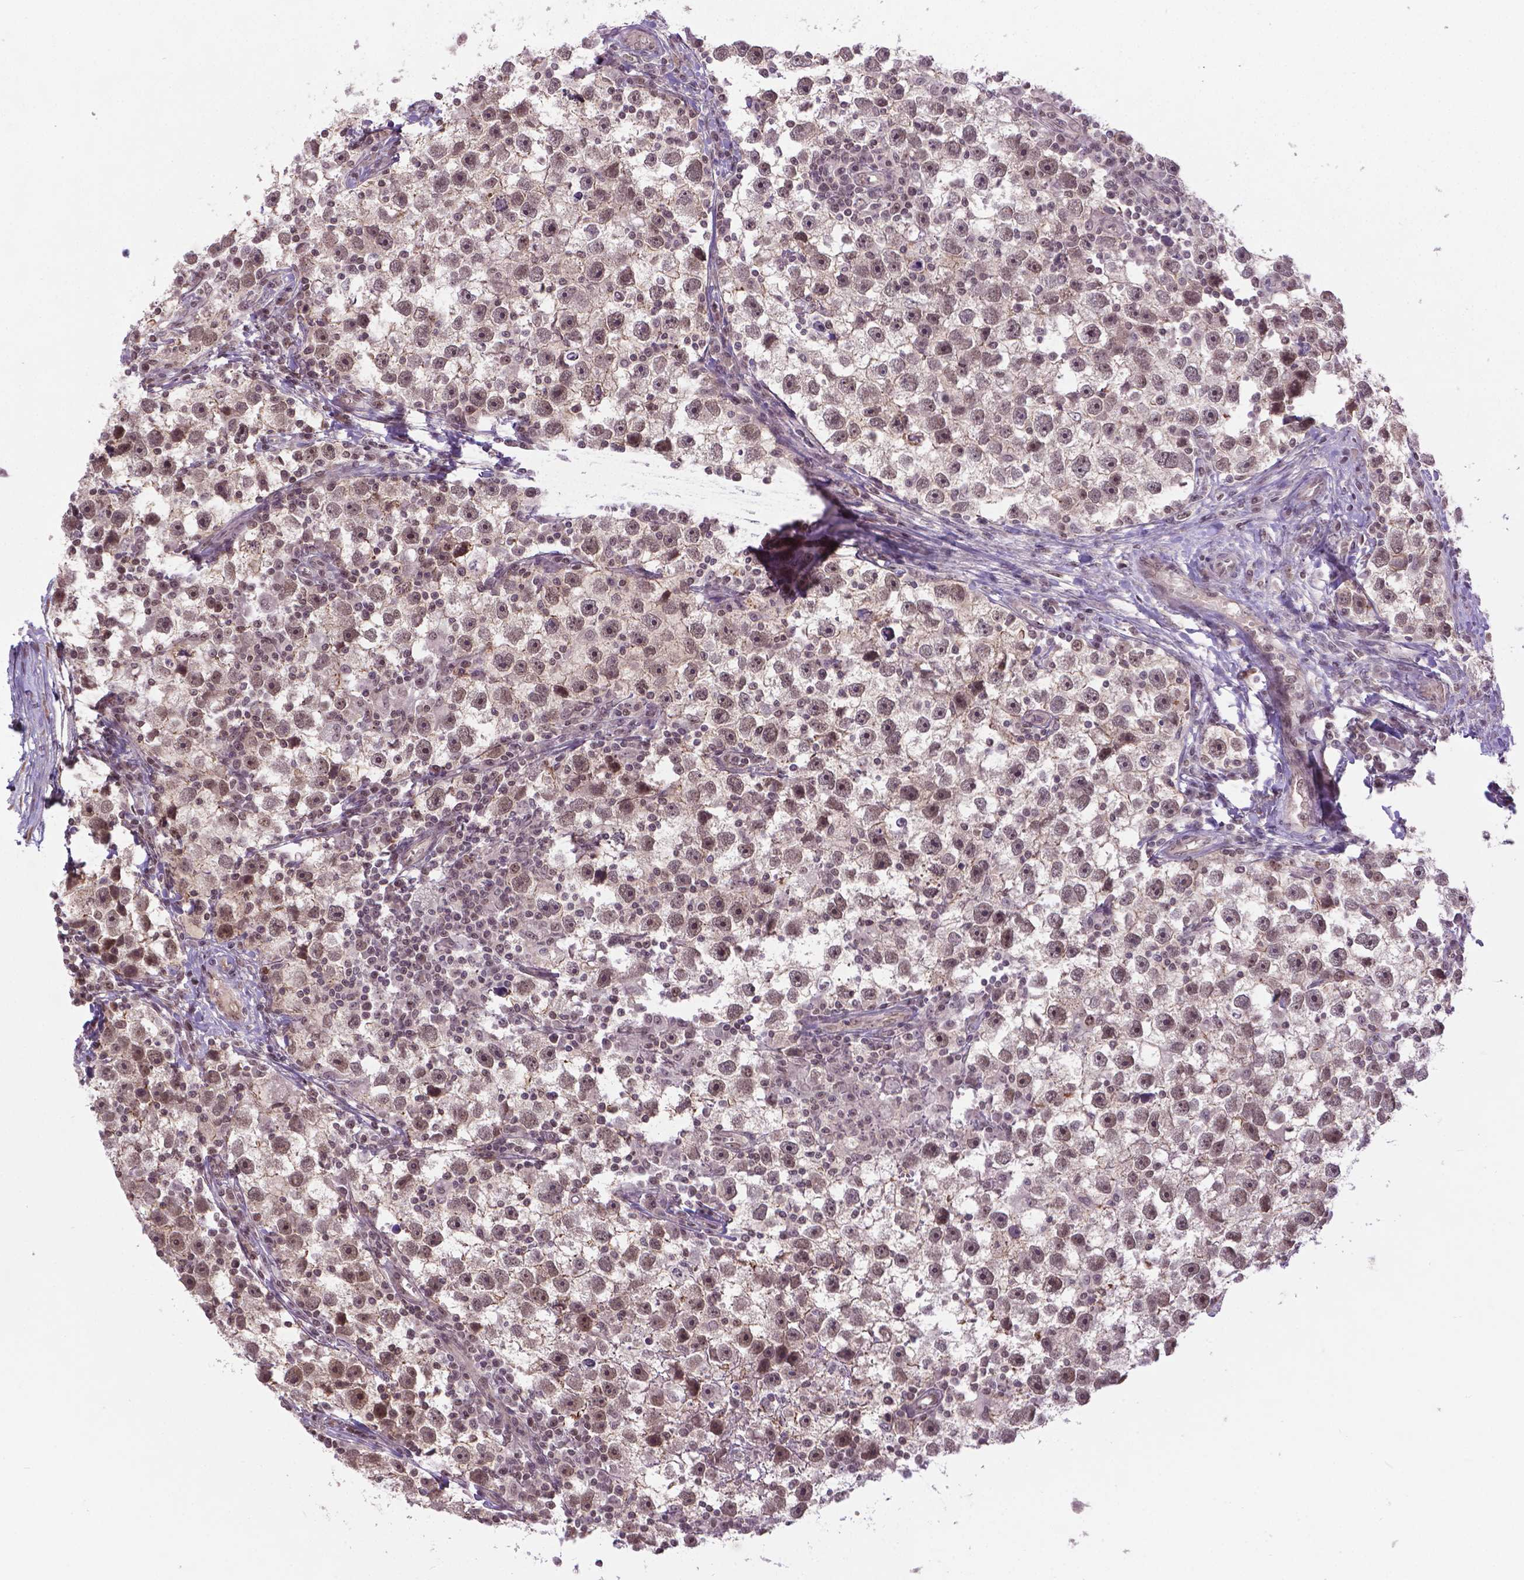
{"staining": {"intensity": "moderate", "quantity": ">75%", "location": "nuclear"}, "tissue": "testis cancer", "cell_type": "Tumor cells", "image_type": "cancer", "snomed": [{"axis": "morphology", "description": "Seminoma, NOS"}, {"axis": "topography", "description": "Testis"}], "caption": "The immunohistochemical stain shows moderate nuclear positivity in tumor cells of testis cancer (seminoma) tissue.", "gene": "ANKRD54", "patient": {"sex": "male", "age": 30}}